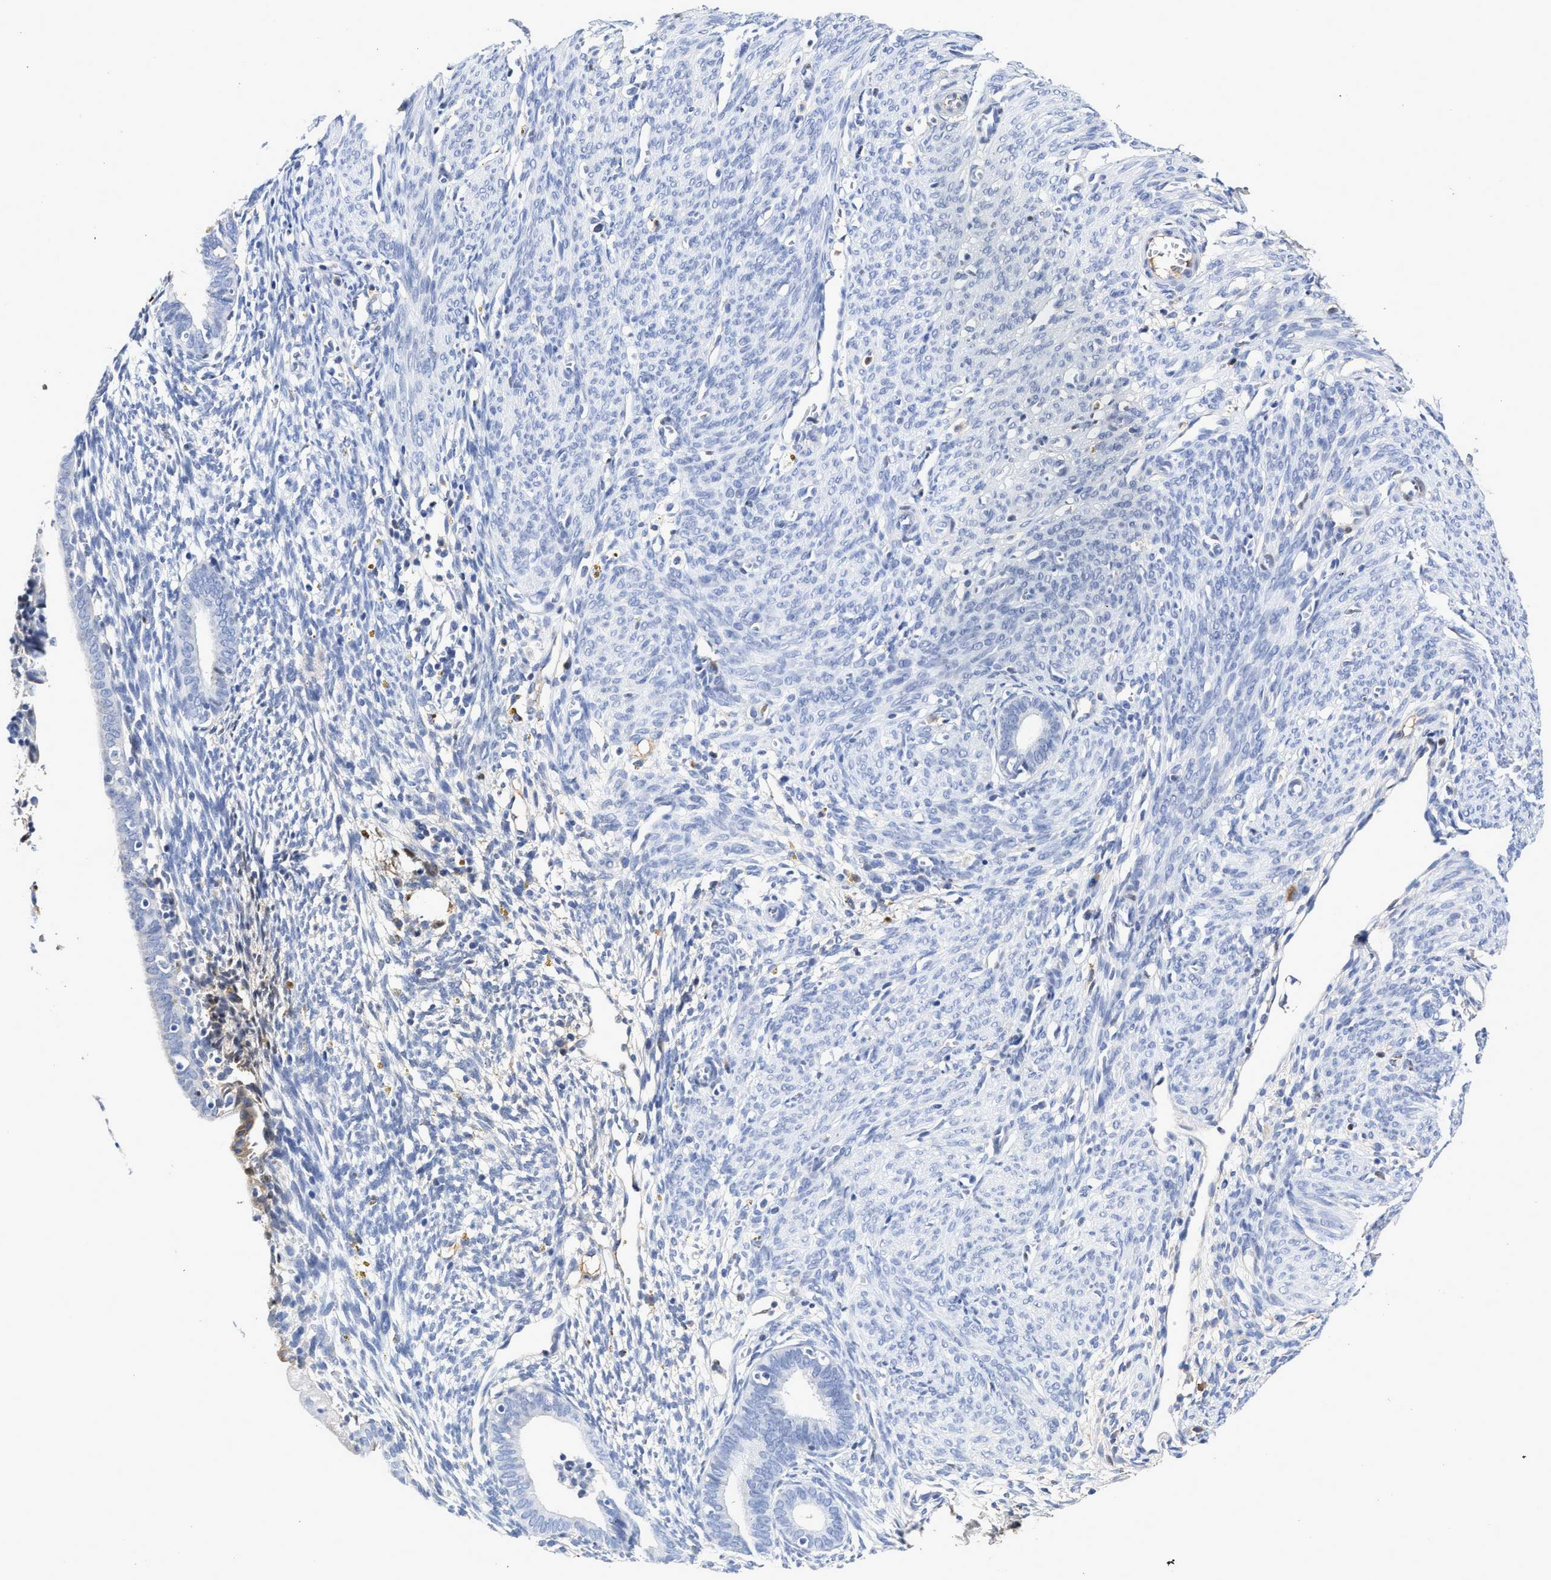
{"staining": {"intensity": "negative", "quantity": "none", "location": "none"}, "tissue": "endometrium", "cell_type": "Cells in endometrial stroma", "image_type": "normal", "snomed": [{"axis": "morphology", "description": "Normal tissue, NOS"}, {"axis": "morphology", "description": "Adenocarcinoma, NOS"}, {"axis": "topography", "description": "Endometrium"}, {"axis": "topography", "description": "Ovary"}], "caption": "The IHC image has no significant expression in cells in endometrial stroma of endometrium.", "gene": "C2", "patient": {"sex": "female", "age": 68}}